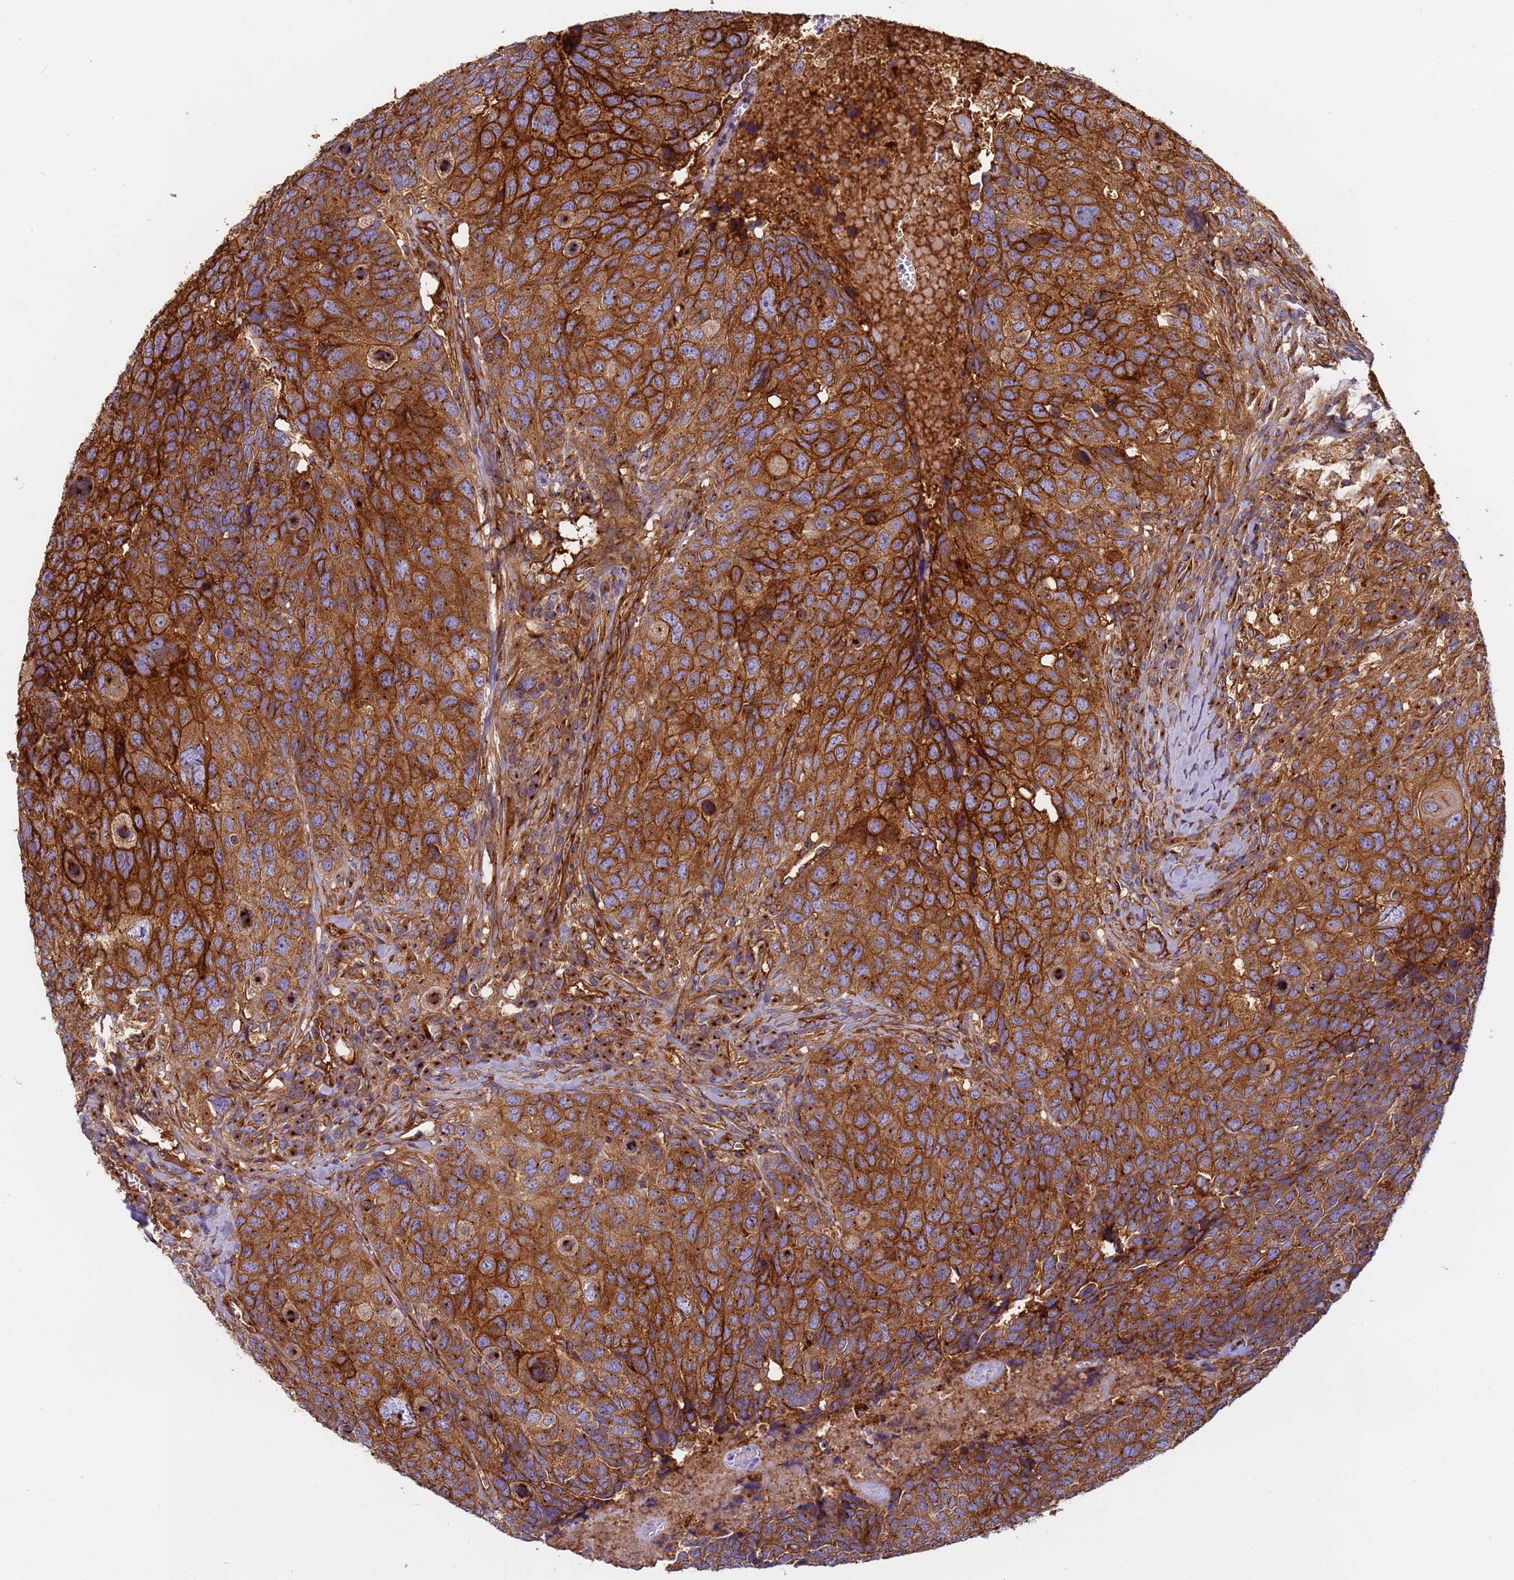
{"staining": {"intensity": "strong", "quantity": ">75%", "location": "cytoplasmic/membranous"}, "tissue": "head and neck cancer", "cell_type": "Tumor cells", "image_type": "cancer", "snomed": [{"axis": "morphology", "description": "Squamous cell carcinoma, NOS"}, {"axis": "topography", "description": "Head-Neck"}], "caption": "Protein expression analysis of human head and neck cancer reveals strong cytoplasmic/membranous positivity in about >75% of tumor cells.", "gene": "DYNC1I2", "patient": {"sex": "male", "age": 66}}